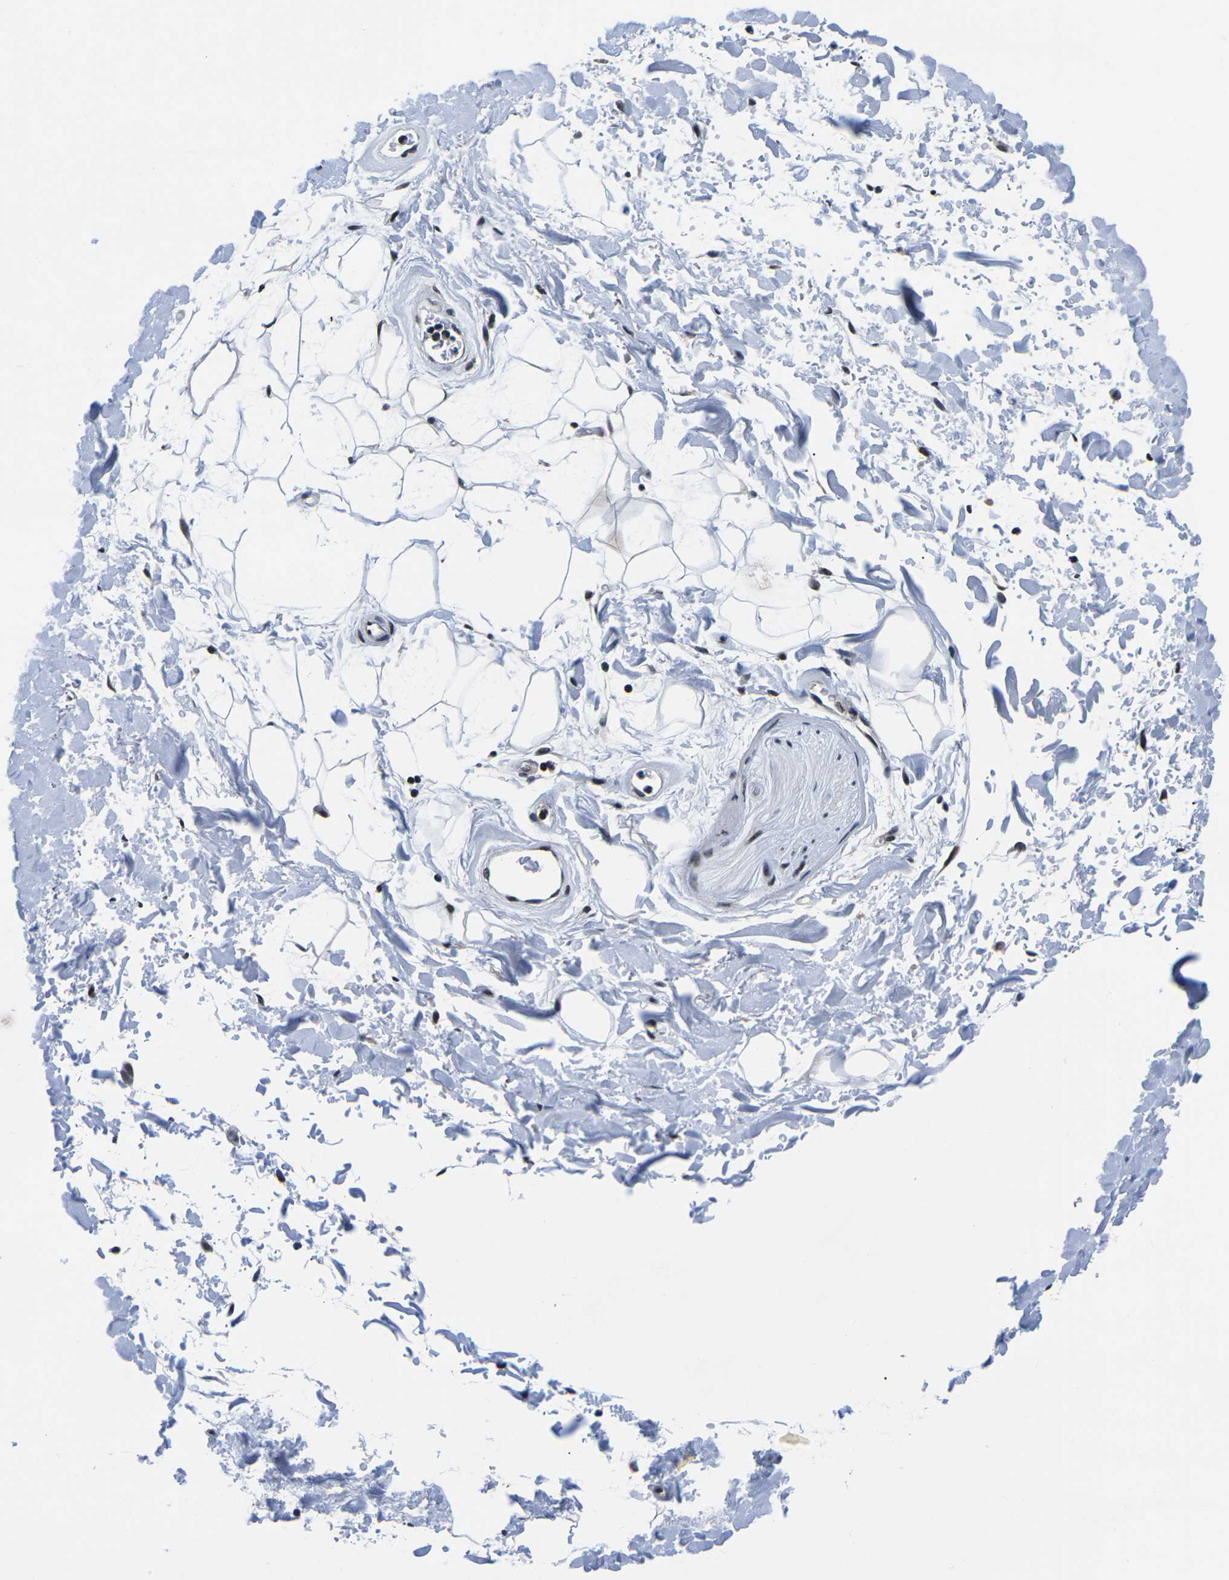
{"staining": {"intensity": "moderate", "quantity": ">75%", "location": "nuclear"}, "tissue": "adipose tissue", "cell_type": "Adipocytes", "image_type": "normal", "snomed": [{"axis": "morphology", "description": "Normal tissue, NOS"}, {"axis": "topography", "description": "Soft tissue"}], "caption": "Adipose tissue was stained to show a protein in brown. There is medium levels of moderate nuclear staining in approximately >75% of adipocytes. (Brightfield microscopy of DAB IHC at high magnification).", "gene": "CDC73", "patient": {"sex": "male", "age": 72}}